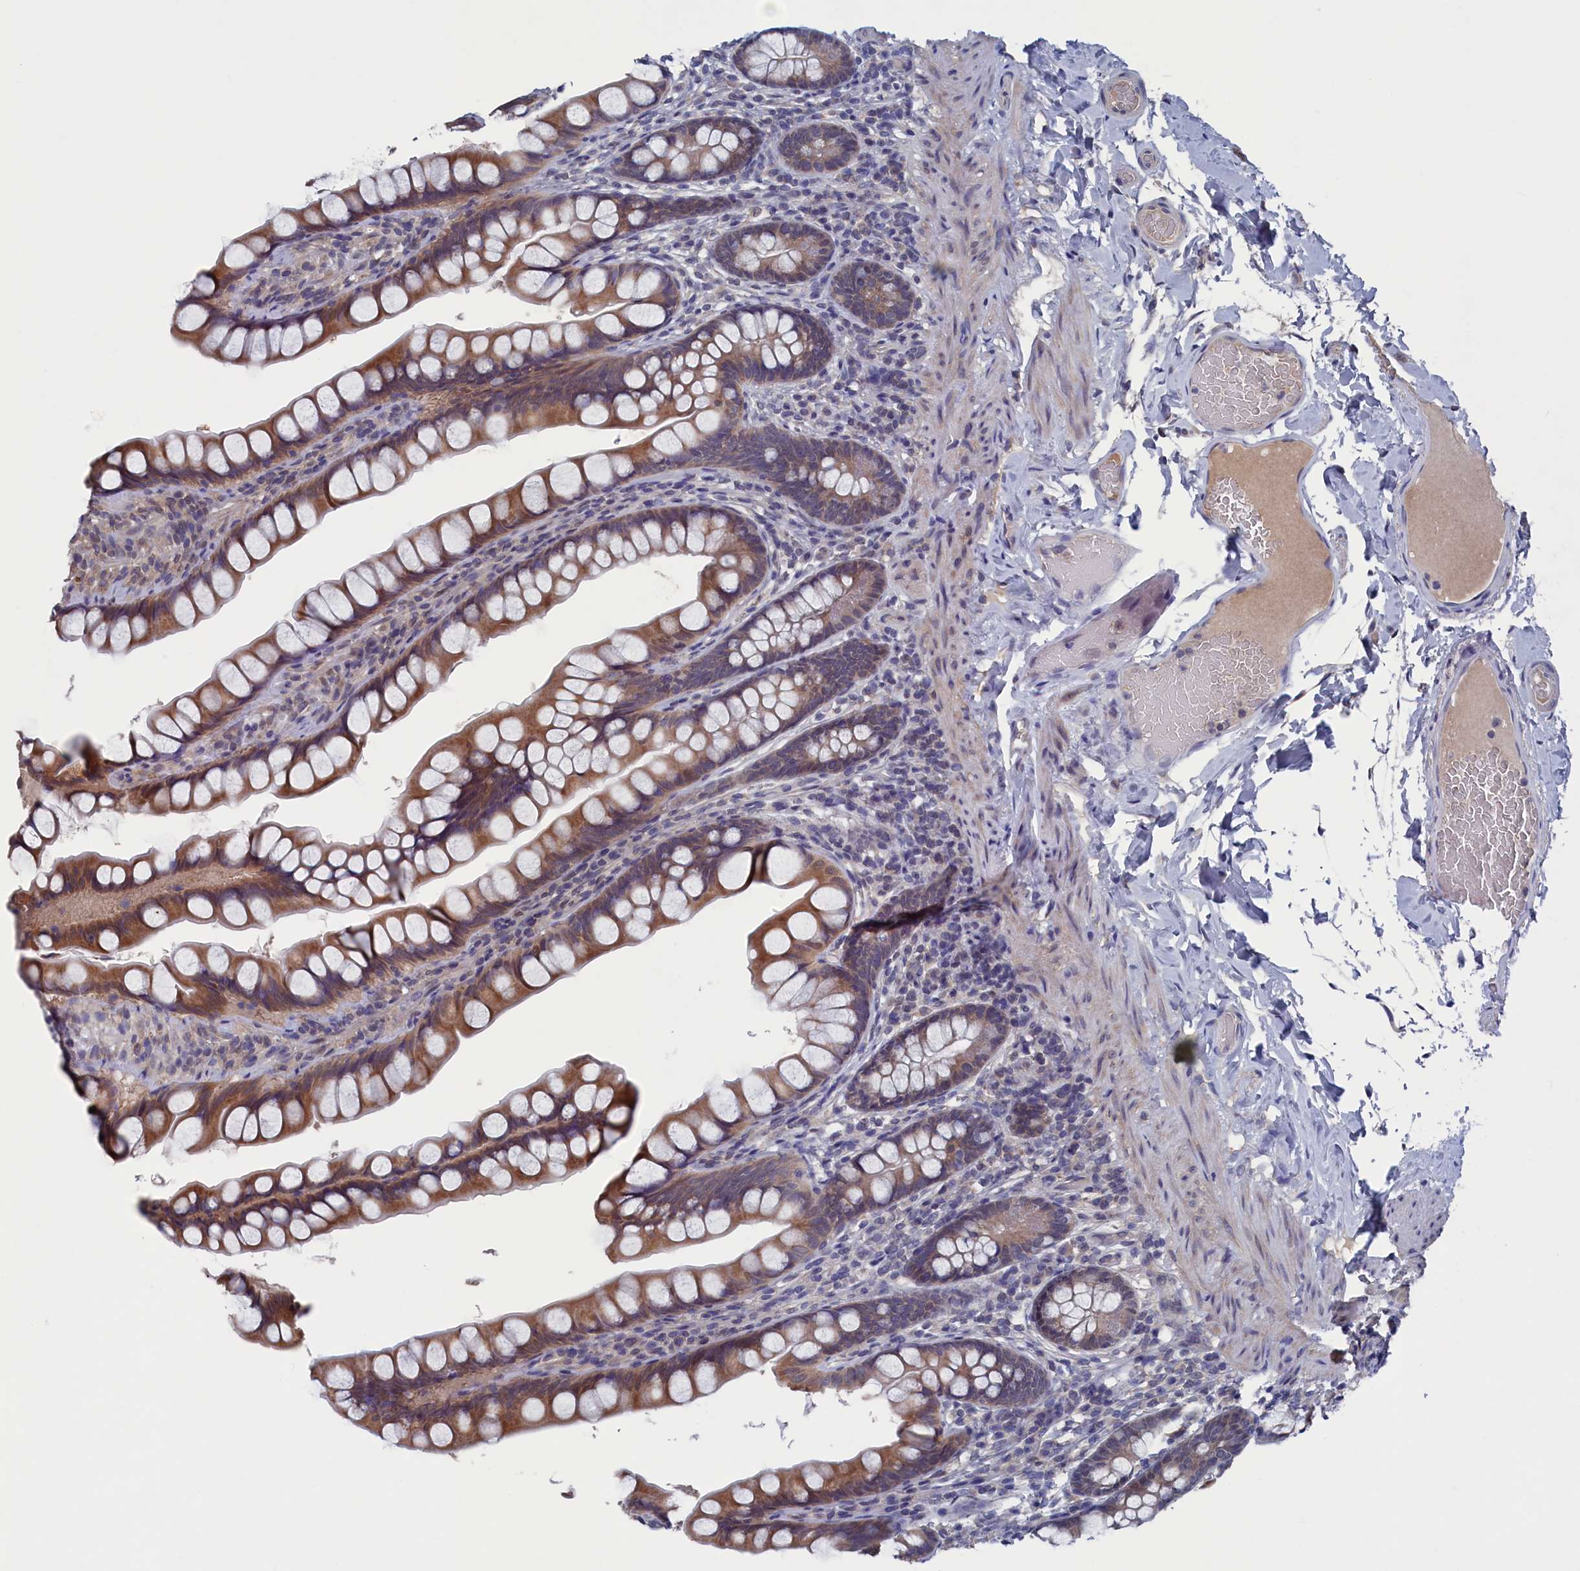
{"staining": {"intensity": "strong", "quantity": ">75%", "location": "cytoplasmic/membranous"}, "tissue": "small intestine", "cell_type": "Glandular cells", "image_type": "normal", "snomed": [{"axis": "morphology", "description": "Normal tissue, NOS"}, {"axis": "topography", "description": "Small intestine"}], "caption": "Immunohistochemical staining of unremarkable human small intestine reveals strong cytoplasmic/membranous protein positivity in approximately >75% of glandular cells.", "gene": "SPATA13", "patient": {"sex": "male", "age": 70}}